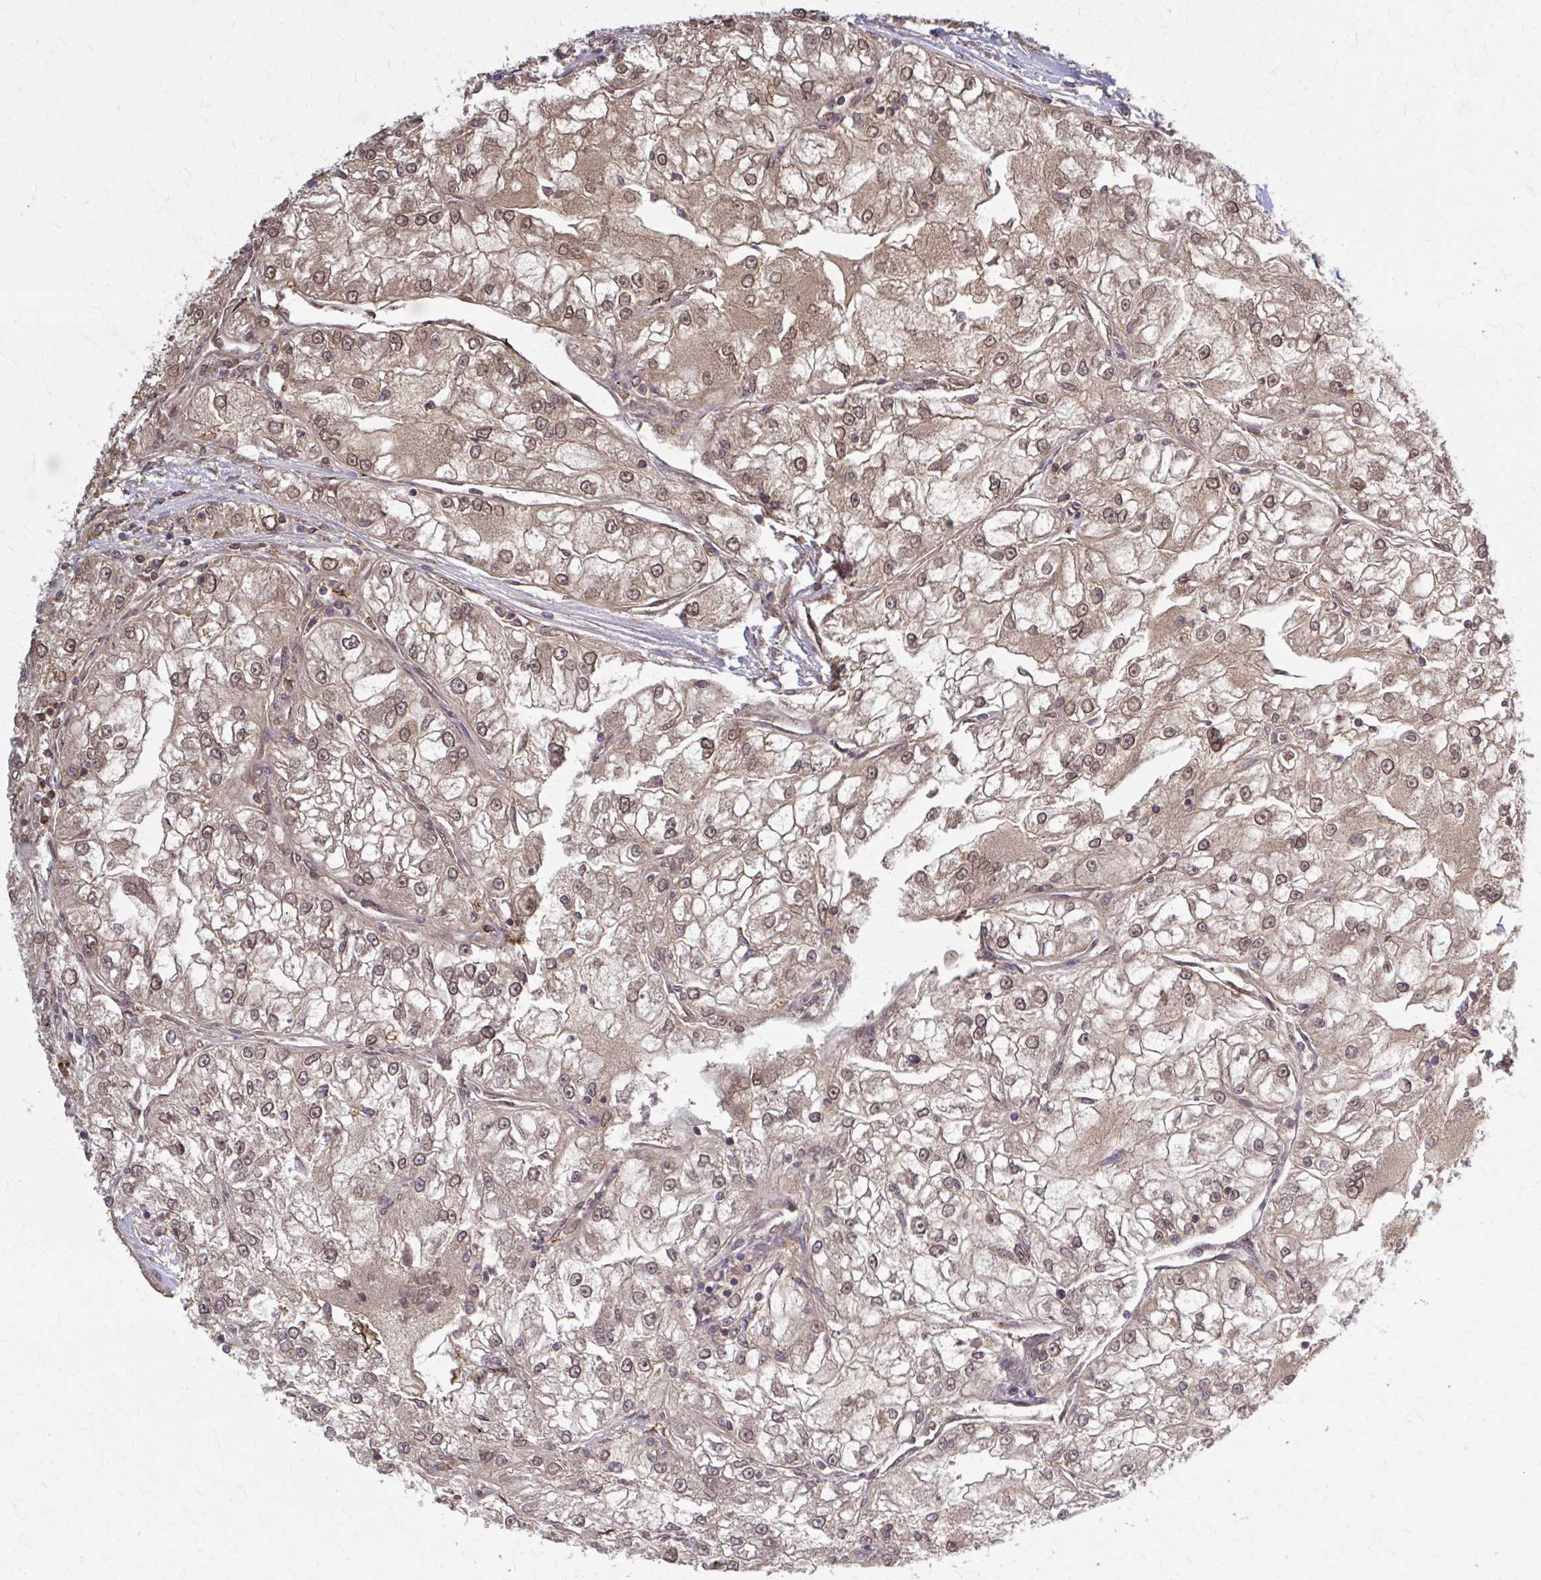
{"staining": {"intensity": "moderate", "quantity": ">75%", "location": "cytoplasmic/membranous,nuclear"}, "tissue": "renal cancer", "cell_type": "Tumor cells", "image_type": "cancer", "snomed": [{"axis": "morphology", "description": "Adenocarcinoma, NOS"}, {"axis": "topography", "description": "Kidney"}], "caption": "IHC of human renal cancer reveals medium levels of moderate cytoplasmic/membranous and nuclear staining in approximately >75% of tumor cells. (brown staining indicates protein expression, while blue staining denotes nuclei).", "gene": "MDH1", "patient": {"sex": "female", "age": 72}}